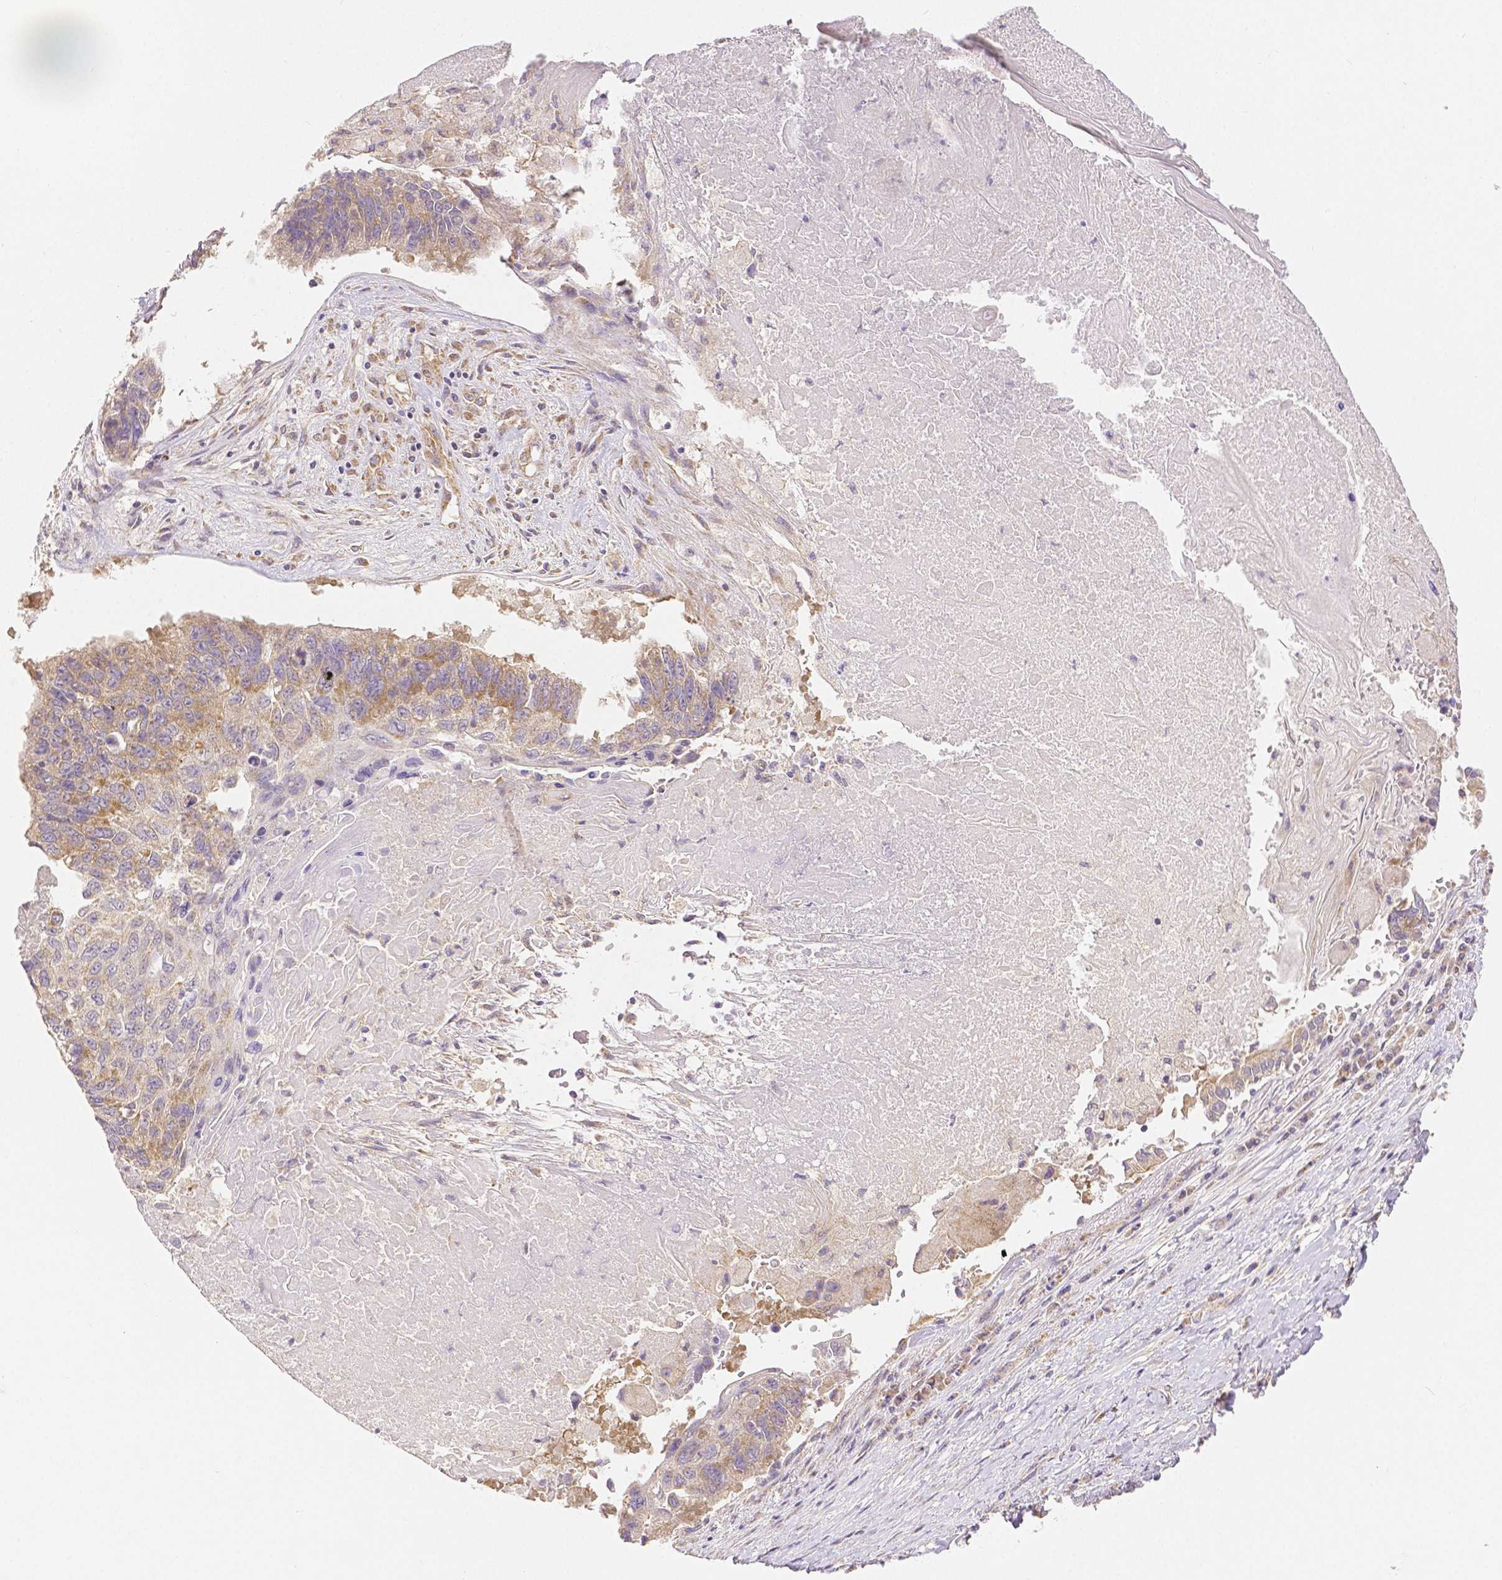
{"staining": {"intensity": "moderate", "quantity": "25%-75%", "location": "cytoplasmic/membranous"}, "tissue": "lung cancer", "cell_type": "Tumor cells", "image_type": "cancer", "snomed": [{"axis": "morphology", "description": "Squamous cell carcinoma, NOS"}, {"axis": "topography", "description": "Lung"}], "caption": "A medium amount of moderate cytoplasmic/membranous staining is appreciated in about 25%-75% of tumor cells in squamous cell carcinoma (lung) tissue. (IHC, brightfield microscopy, high magnification).", "gene": "RHOT1", "patient": {"sex": "male", "age": 73}}